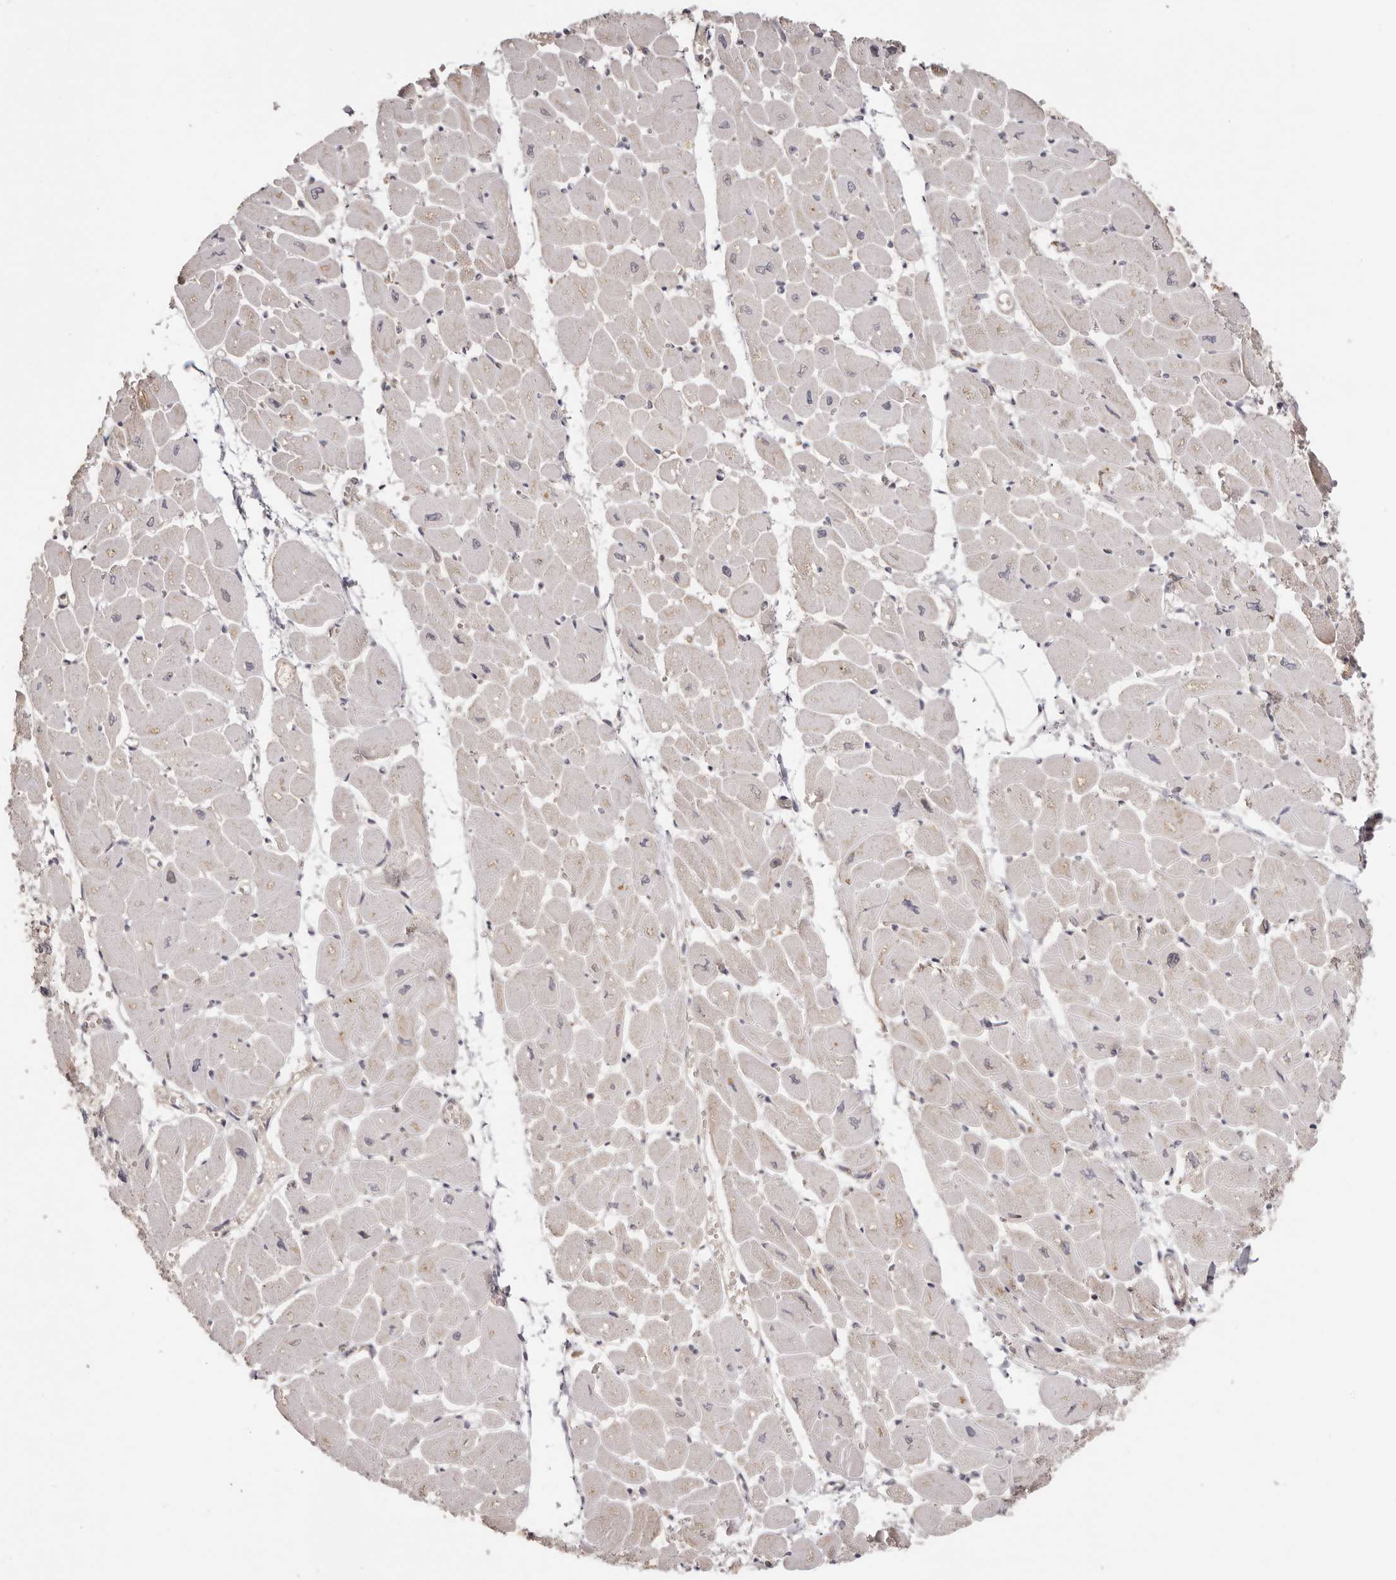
{"staining": {"intensity": "moderate", "quantity": "25%-75%", "location": "cytoplasmic/membranous"}, "tissue": "heart muscle", "cell_type": "Cardiomyocytes", "image_type": "normal", "snomed": [{"axis": "morphology", "description": "Normal tissue, NOS"}, {"axis": "topography", "description": "Heart"}], "caption": "Immunohistochemistry (IHC) of unremarkable heart muscle reveals medium levels of moderate cytoplasmic/membranous positivity in approximately 25%-75% of cardiomyocytes. (Stains: DAB in brown, nuclei in blue, Microscopy: brightfield microscopy at high magnification).", "gene": "EEF1E1", "patient": {"sex": "female", "age": 54}}